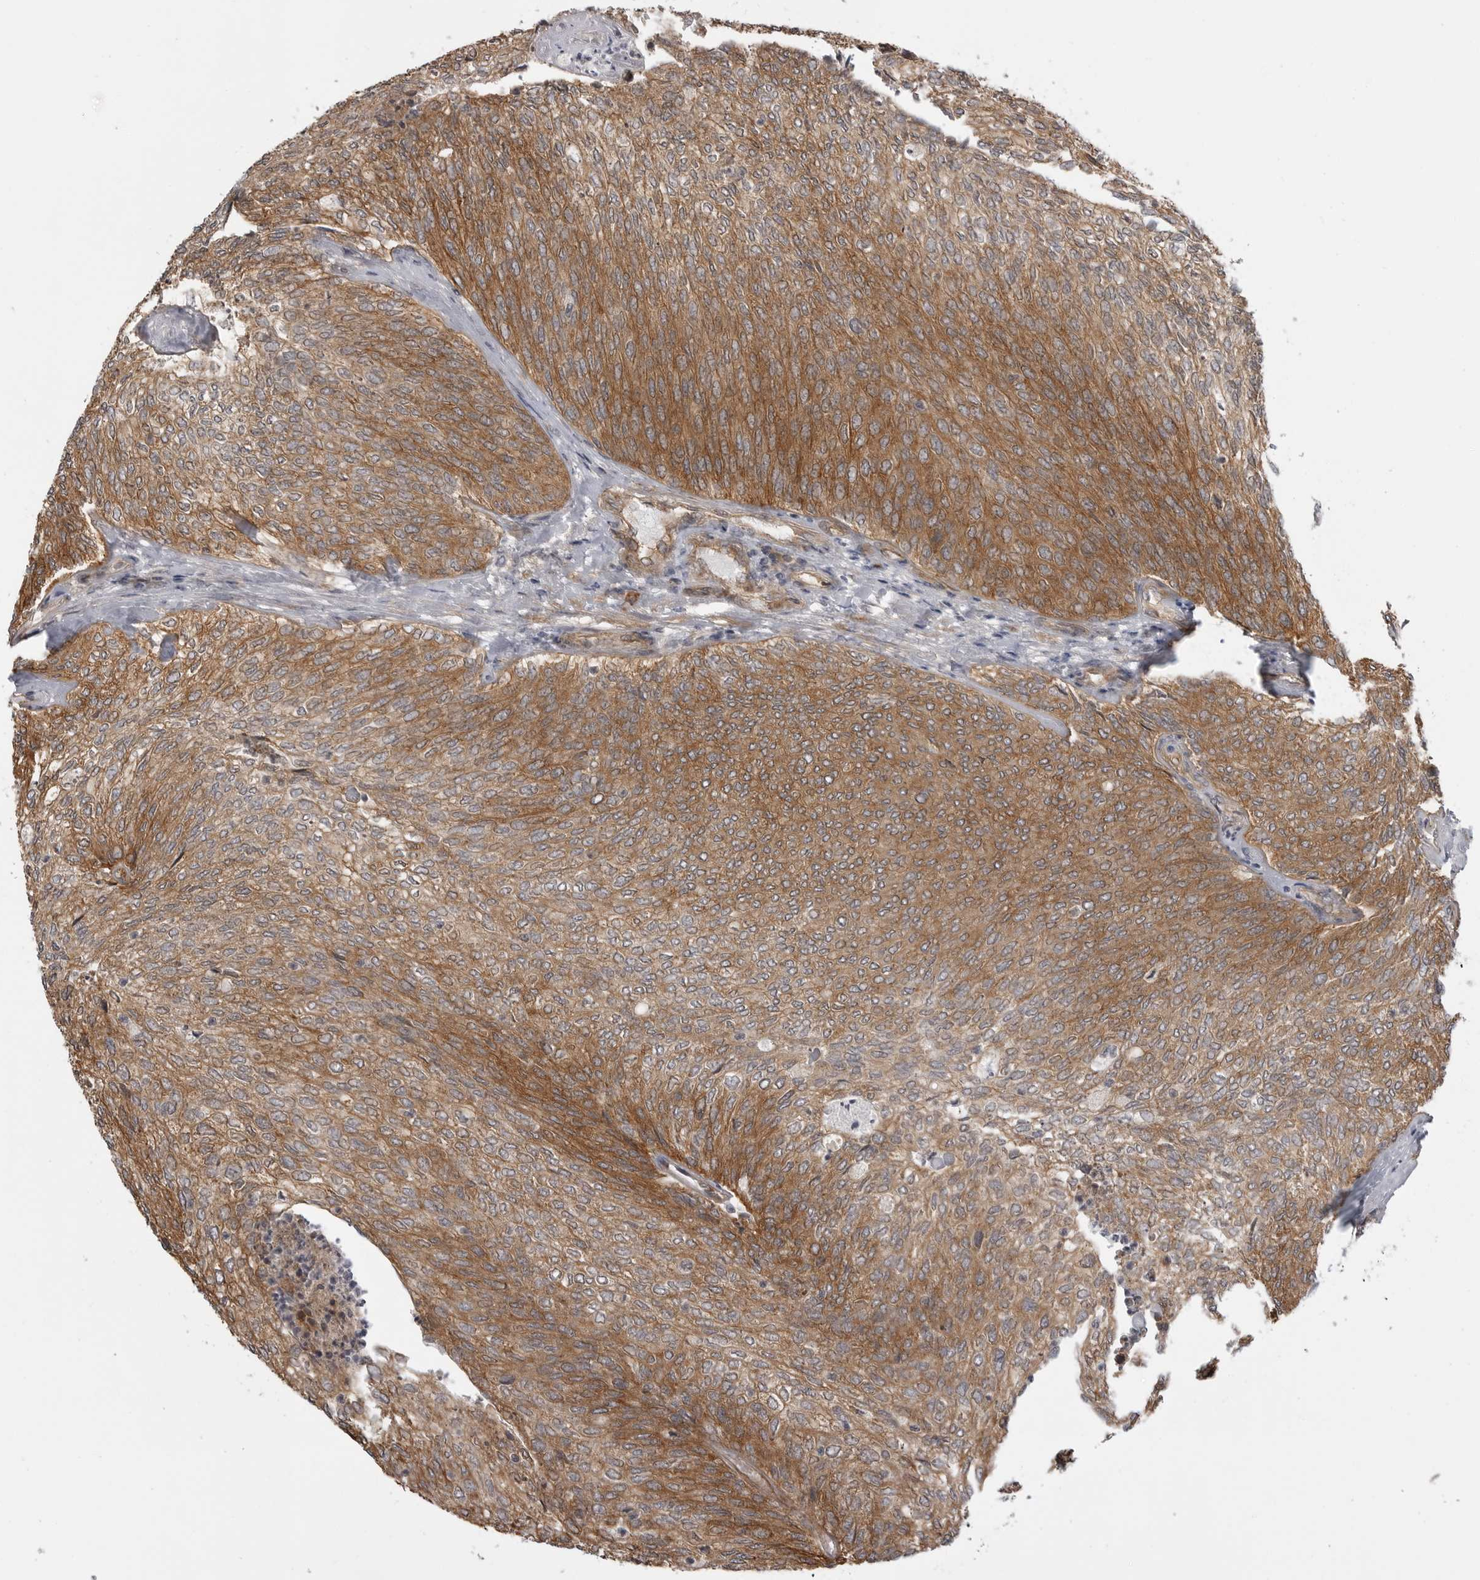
{"staining": {"intensity": "moderate", "quantity": ">75%", "location": "cytoplasmic/membranous"}, "tissue": "urothelial cancer", "cell_type": "Tumor cells", "image_type": "cancer", "snomed": [{"axis": "morphology", "description": "Urothelial carcinoma, Low grade"}, {"axis": "topography", "description": "Urinary bladder"}], "caption": "This histopathology image exhibits low-grade urothelial carcinoma stained with immunohistochemistry (IHC) to label a protein in brown. The cytoplasmic/membranous of tumor cells show moderate positivity for the protein. Nuclei are counter-stained blue.", "gene": "LRRC45", "patient": {"sex": "female", "age": 79}}